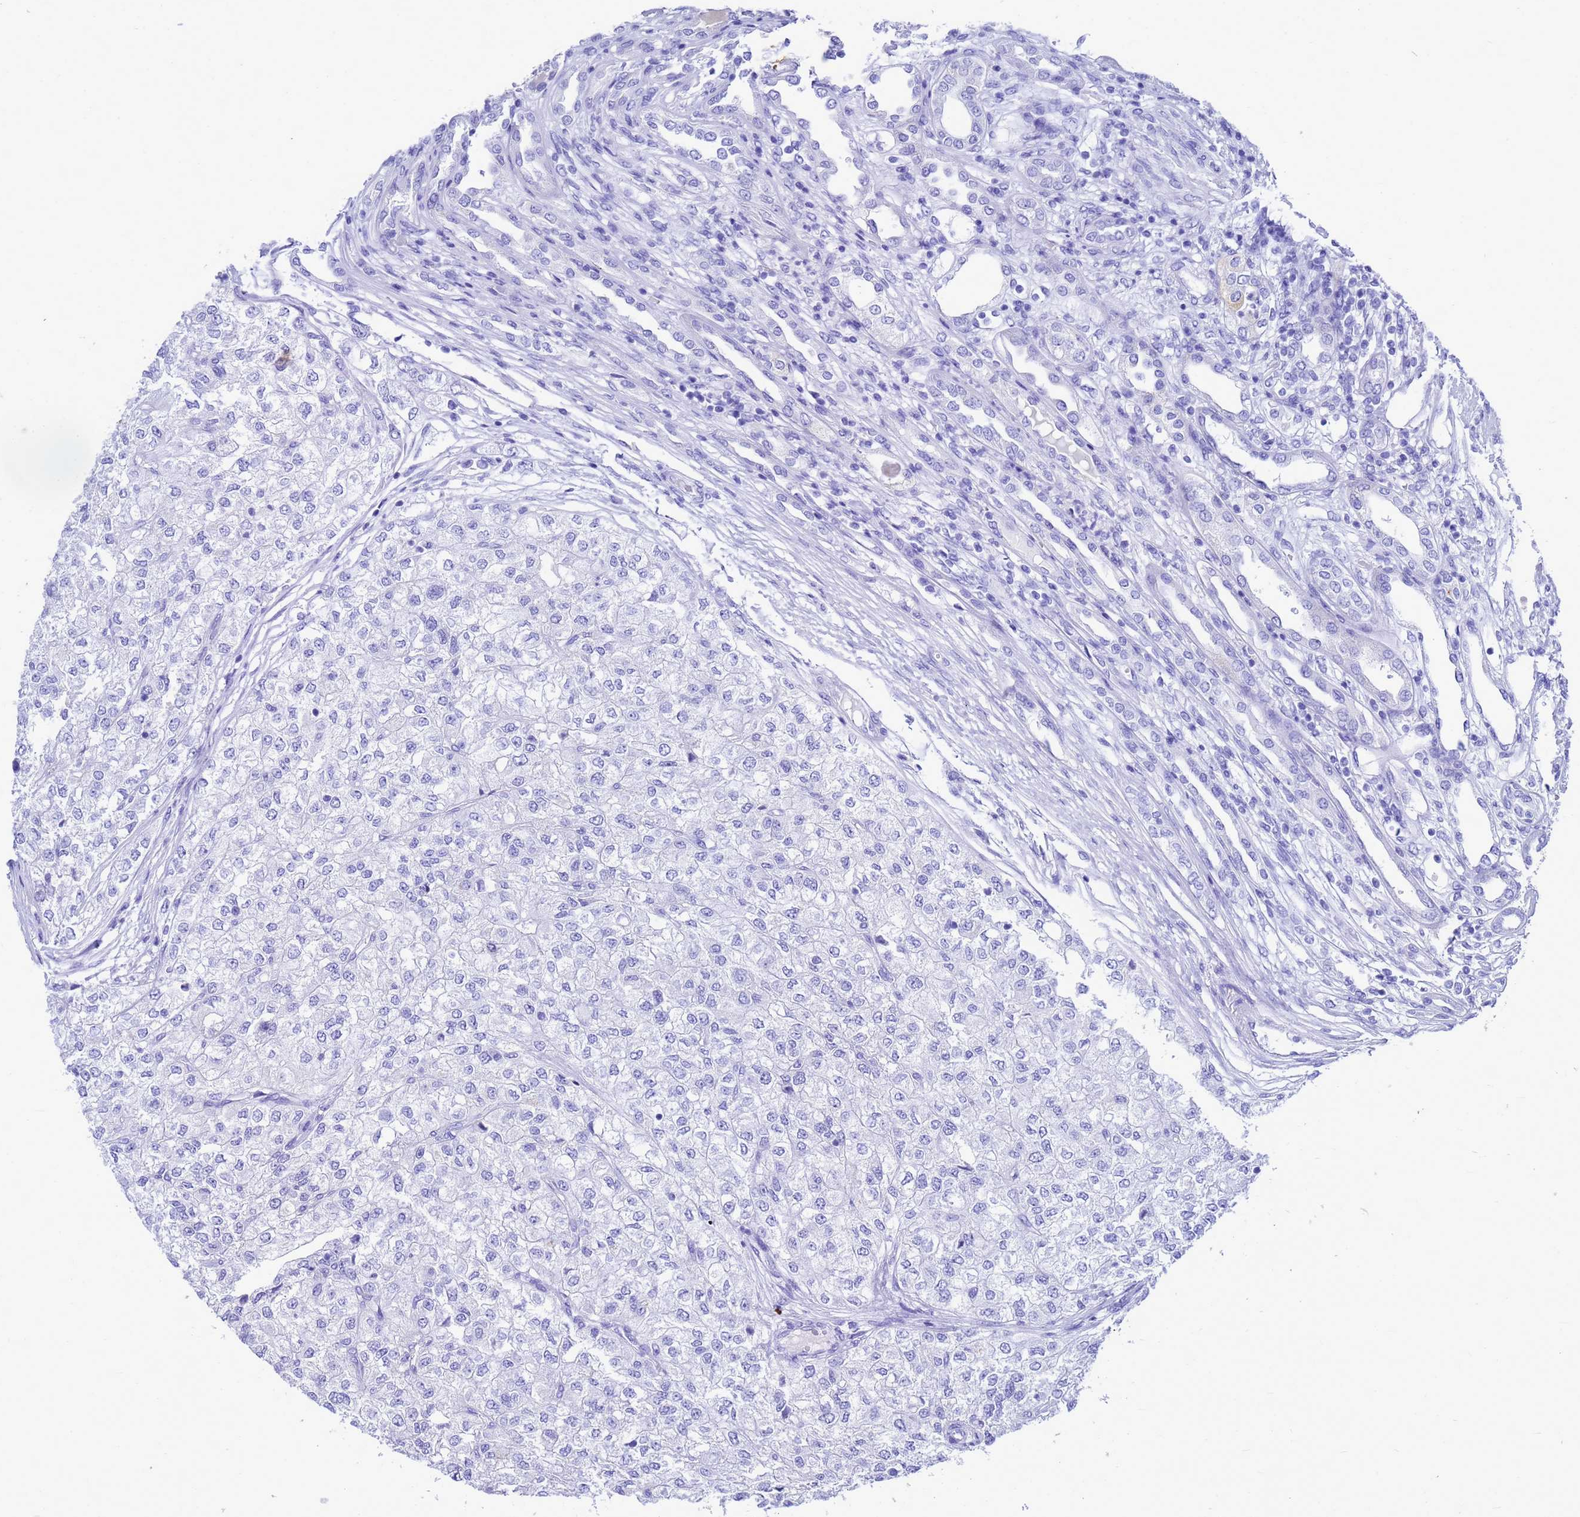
{"staining": {"intensity": "negative", "quantity": "none", "location": "none"}, "tissue": "renal cancer", "cell_type": "Tumor cells", "image_type": "cancer", "snomed": [{"axis": "morphology", "description": "Adenocarcinoma, NOS"}, {"axis": "topography", "description": "Kidney"}], "caption": "Renal adenocarcinoma was stained to show a protein in brown. There is no significant expression in tumor cells.", "gene": "OR52E2", "patient": {"sex": "female", "age": 54}}